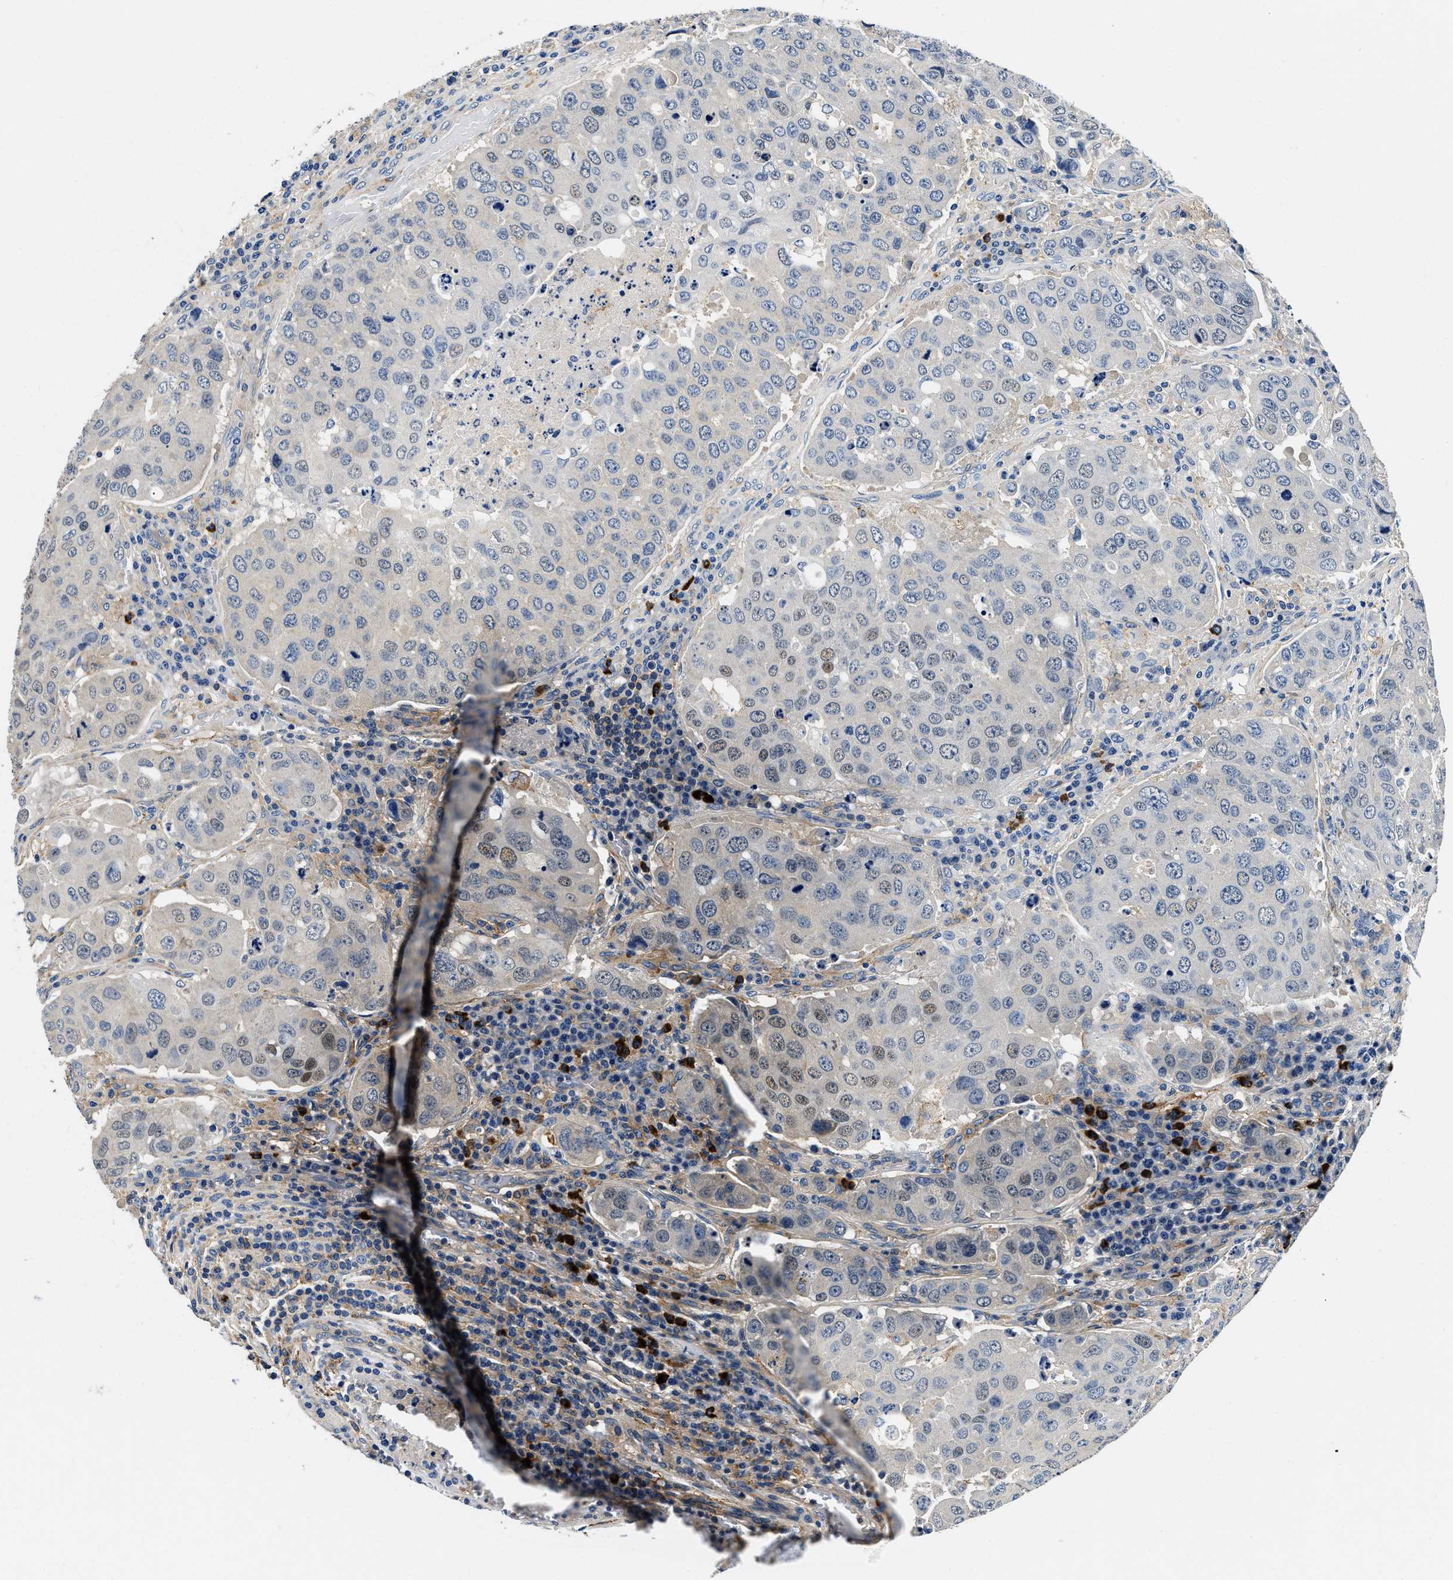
{"staining": {"intensity": "negative", "quantity": "none", "location": "none"}, "tissue": "urothelial cancer", "cell_type": "Tumor cells", "image_type": "cancer", "snomed": [{"axis": "morphology", "description": "Urothelial carcinoma, High grade"}, {"axis": "topography", "description": "Lymph node"}, {"axis": "topography", "description": "Urinary bladder"}], "caption": "Urothelial carcinoma (high-grade) was stained to show a protein in brown. There is no significant expression in tumor cells.", "gene": "ZFAND3", "patient": {"sex": "male", "age": 51}}